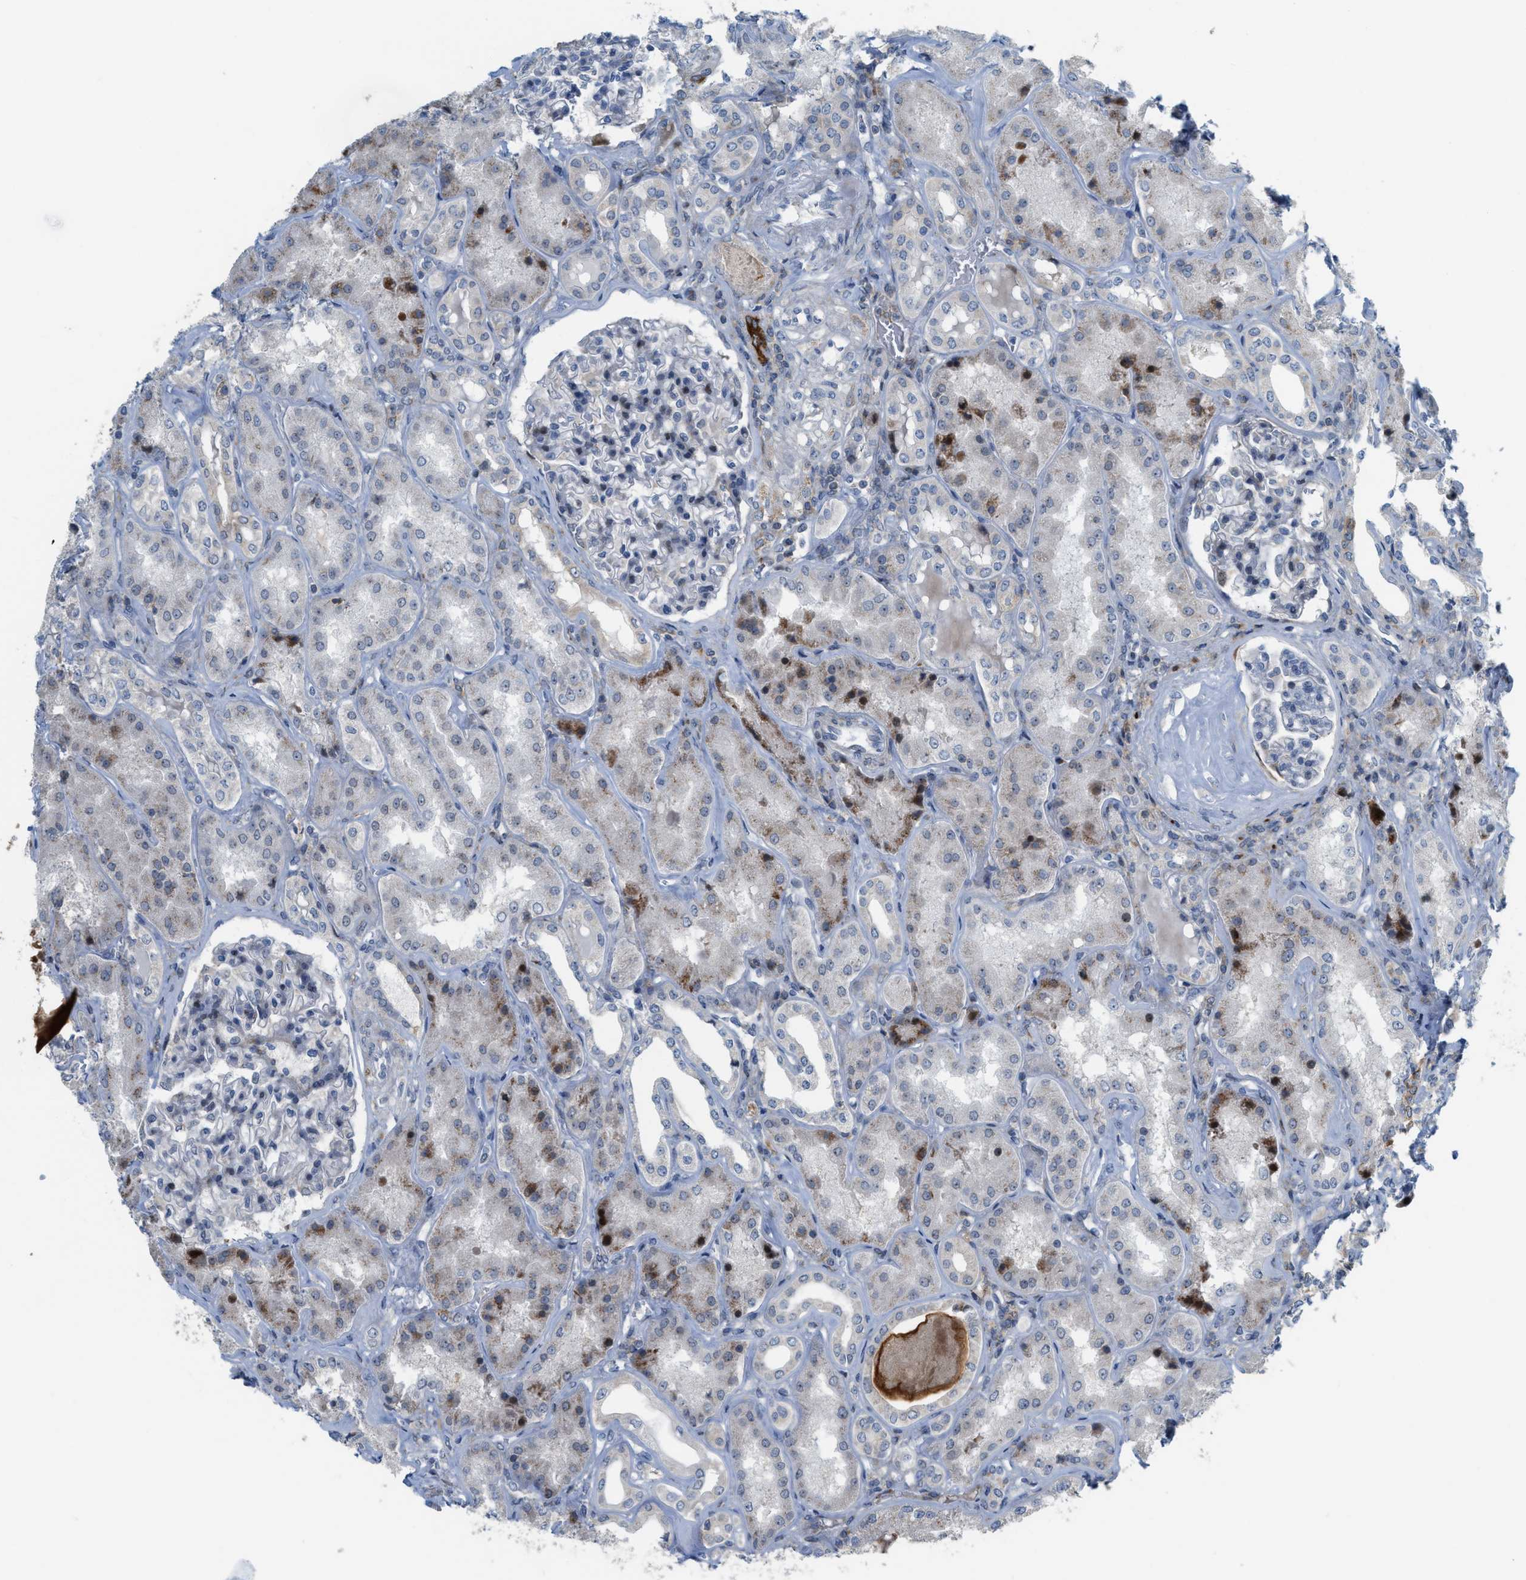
{"staining": {"intensity": "negative", "quantity": "none", "location": "none"}, "tissue": "kidney", "cell_type": "Cells in glomeruli", "image_type": "normal", "snomed": [{"axis": "morphology", "description": "Normal tissue, NOS"}, {"axis": "topography", "description": "Kidney"}], "caption": "Kidney stained for a protein using immunohistochemistry demonstrates no expression cells in glomeruli.", "gene": "DIPK1A", "patient": {"sex": "female", "age": 56}}